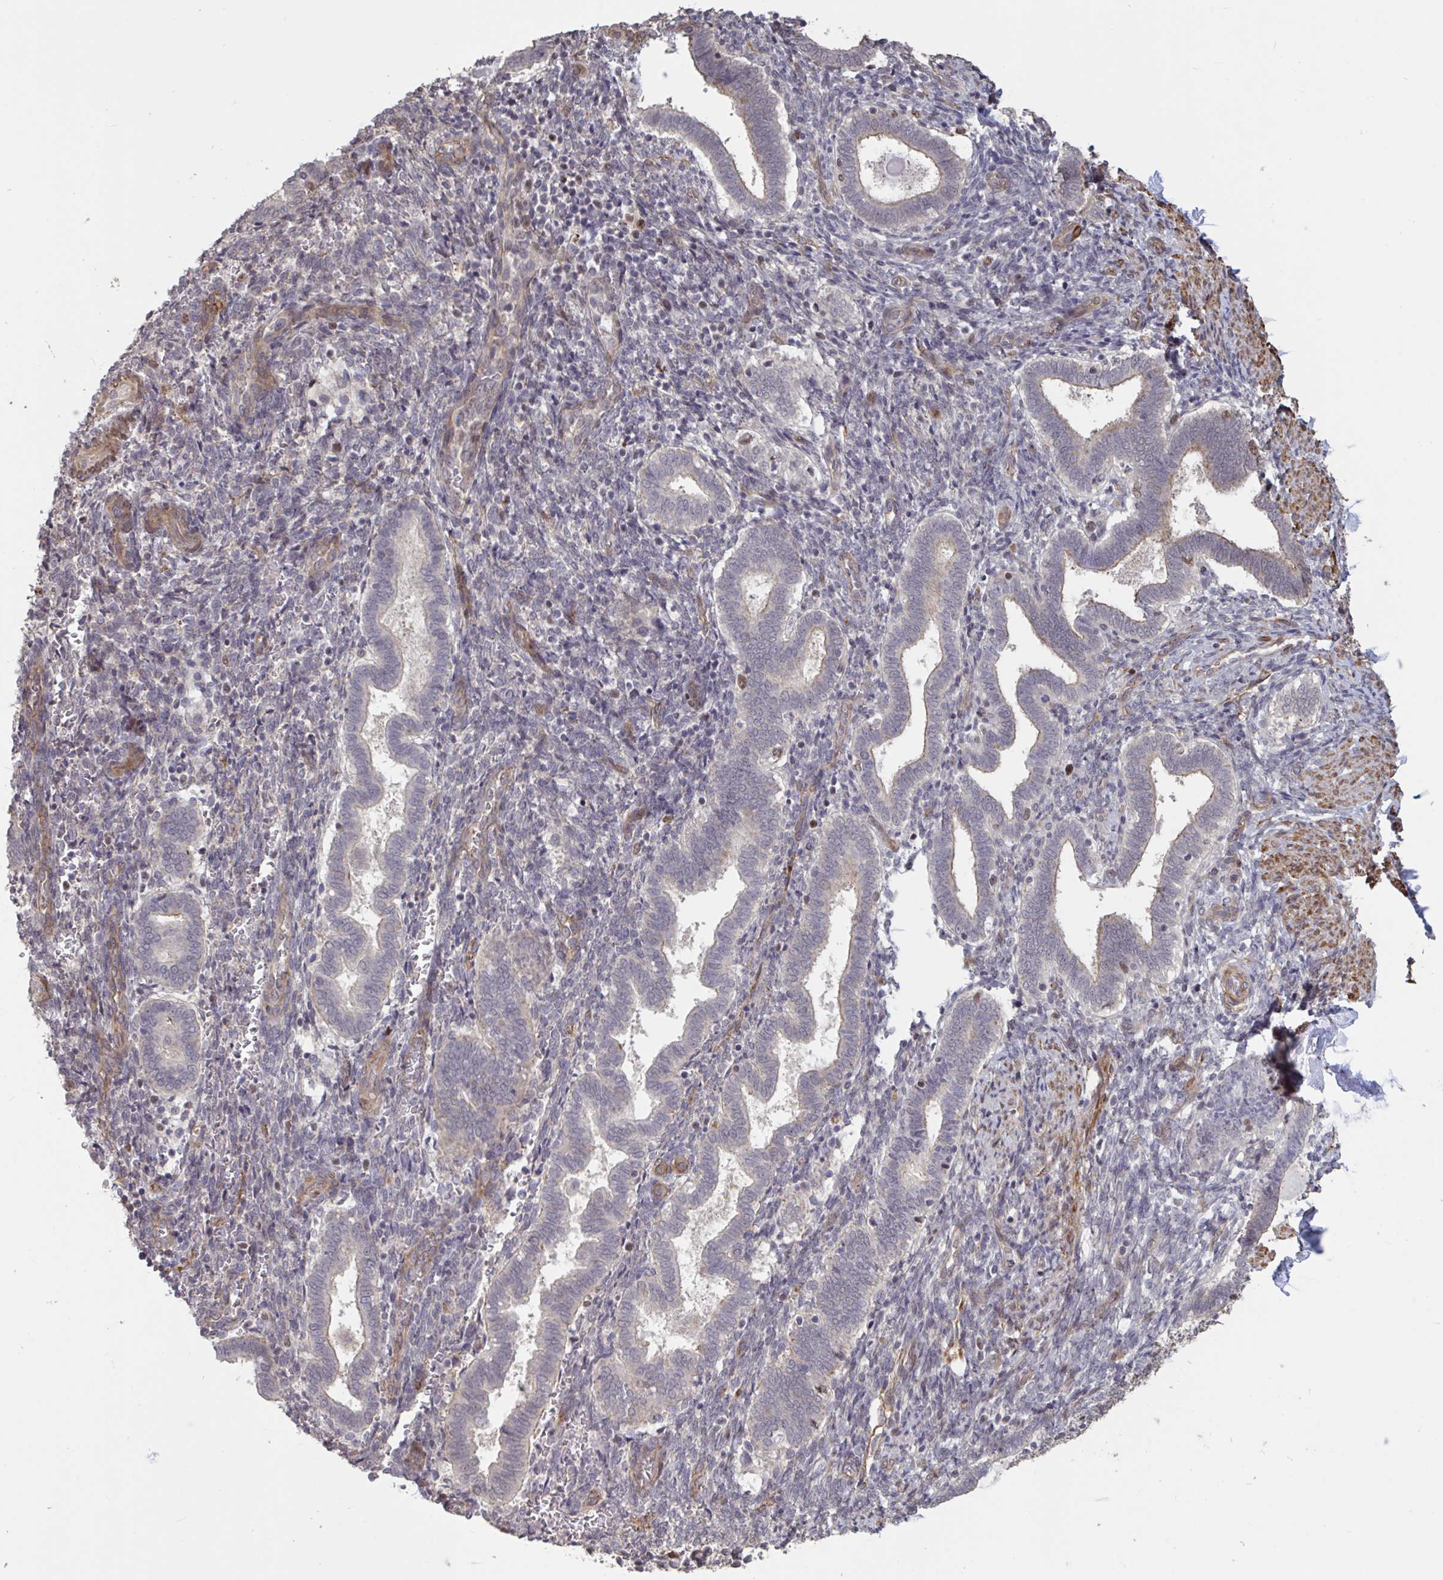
{"staining": {"intensity": "negative", "quantity": "none", "location": "none"}, "tissue": "endometrium", "cell_type": "Cells in endometrial stroma", "image_type": "normal", "snomed": [{"axis": "morphology", "description": "Normal tissue, NOS"}, {"axis": "topography", "description": "Endometrium"}], "caption": "This is an IHC micrograph of normal endometrium. There is no positivity in cells in endometrial stroma.", "gene": "IPO5", "patient": {"sex": "female", "age": 34}}